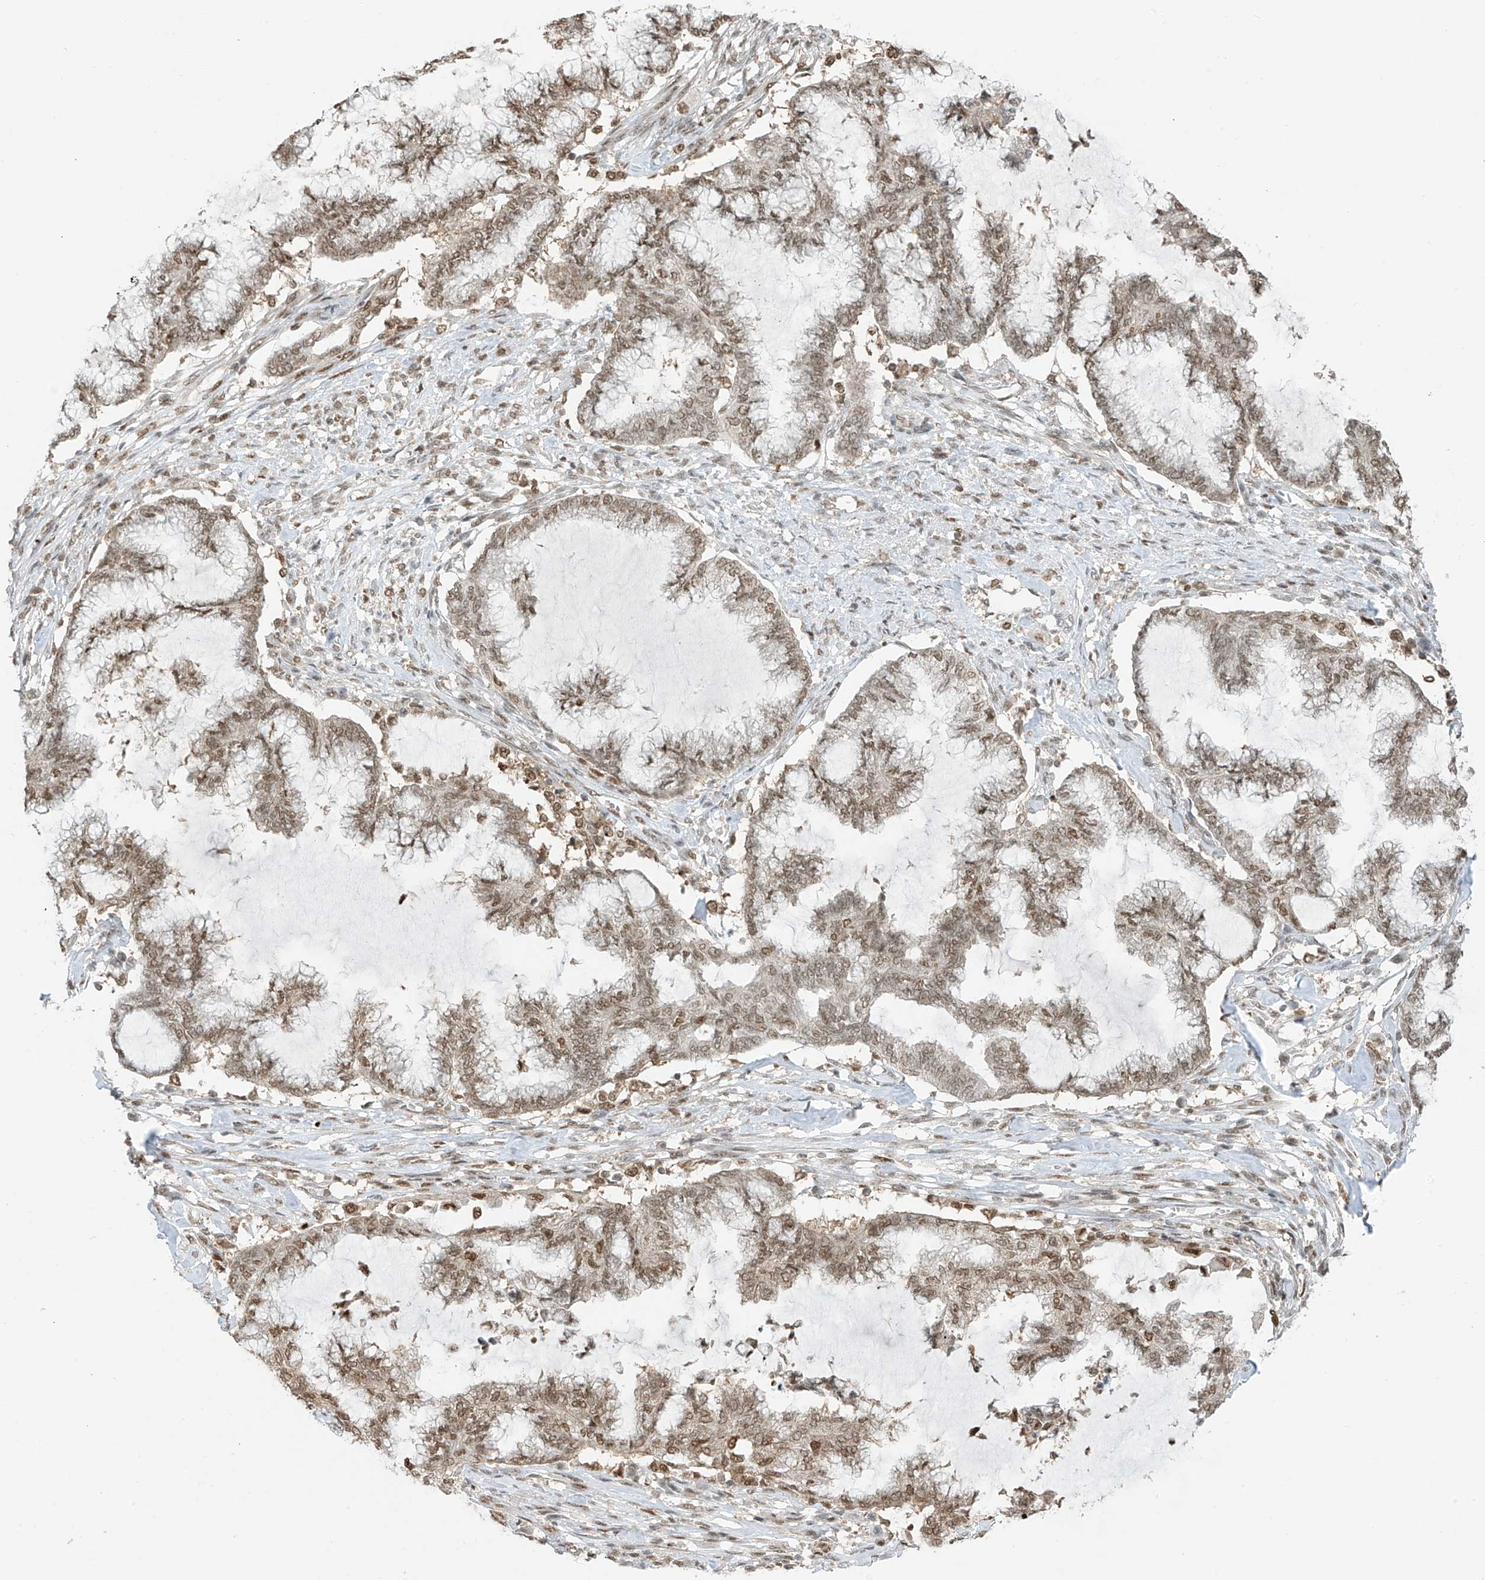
{"staining": {"intensity": "moderate", "quantity": ">75%", "location": "nuclear"}, "tissue": "endometrial cancer", "cell_type": "Tumor cells", "image_type": "cancer", "snomed": [{"axis": "morphology", "description": "Adenocarcinoma, NOS"}, {"axis": "topography", "description": "Endometrium"}], "caption": "Endometrial cancer (adenocarcinoma) stained with a brown dye exhibits moderate nuclear positive expression in about >75% of tumor cells.", "gene": "KPNB1", "patient": {"sex": "female", "age": 86}}